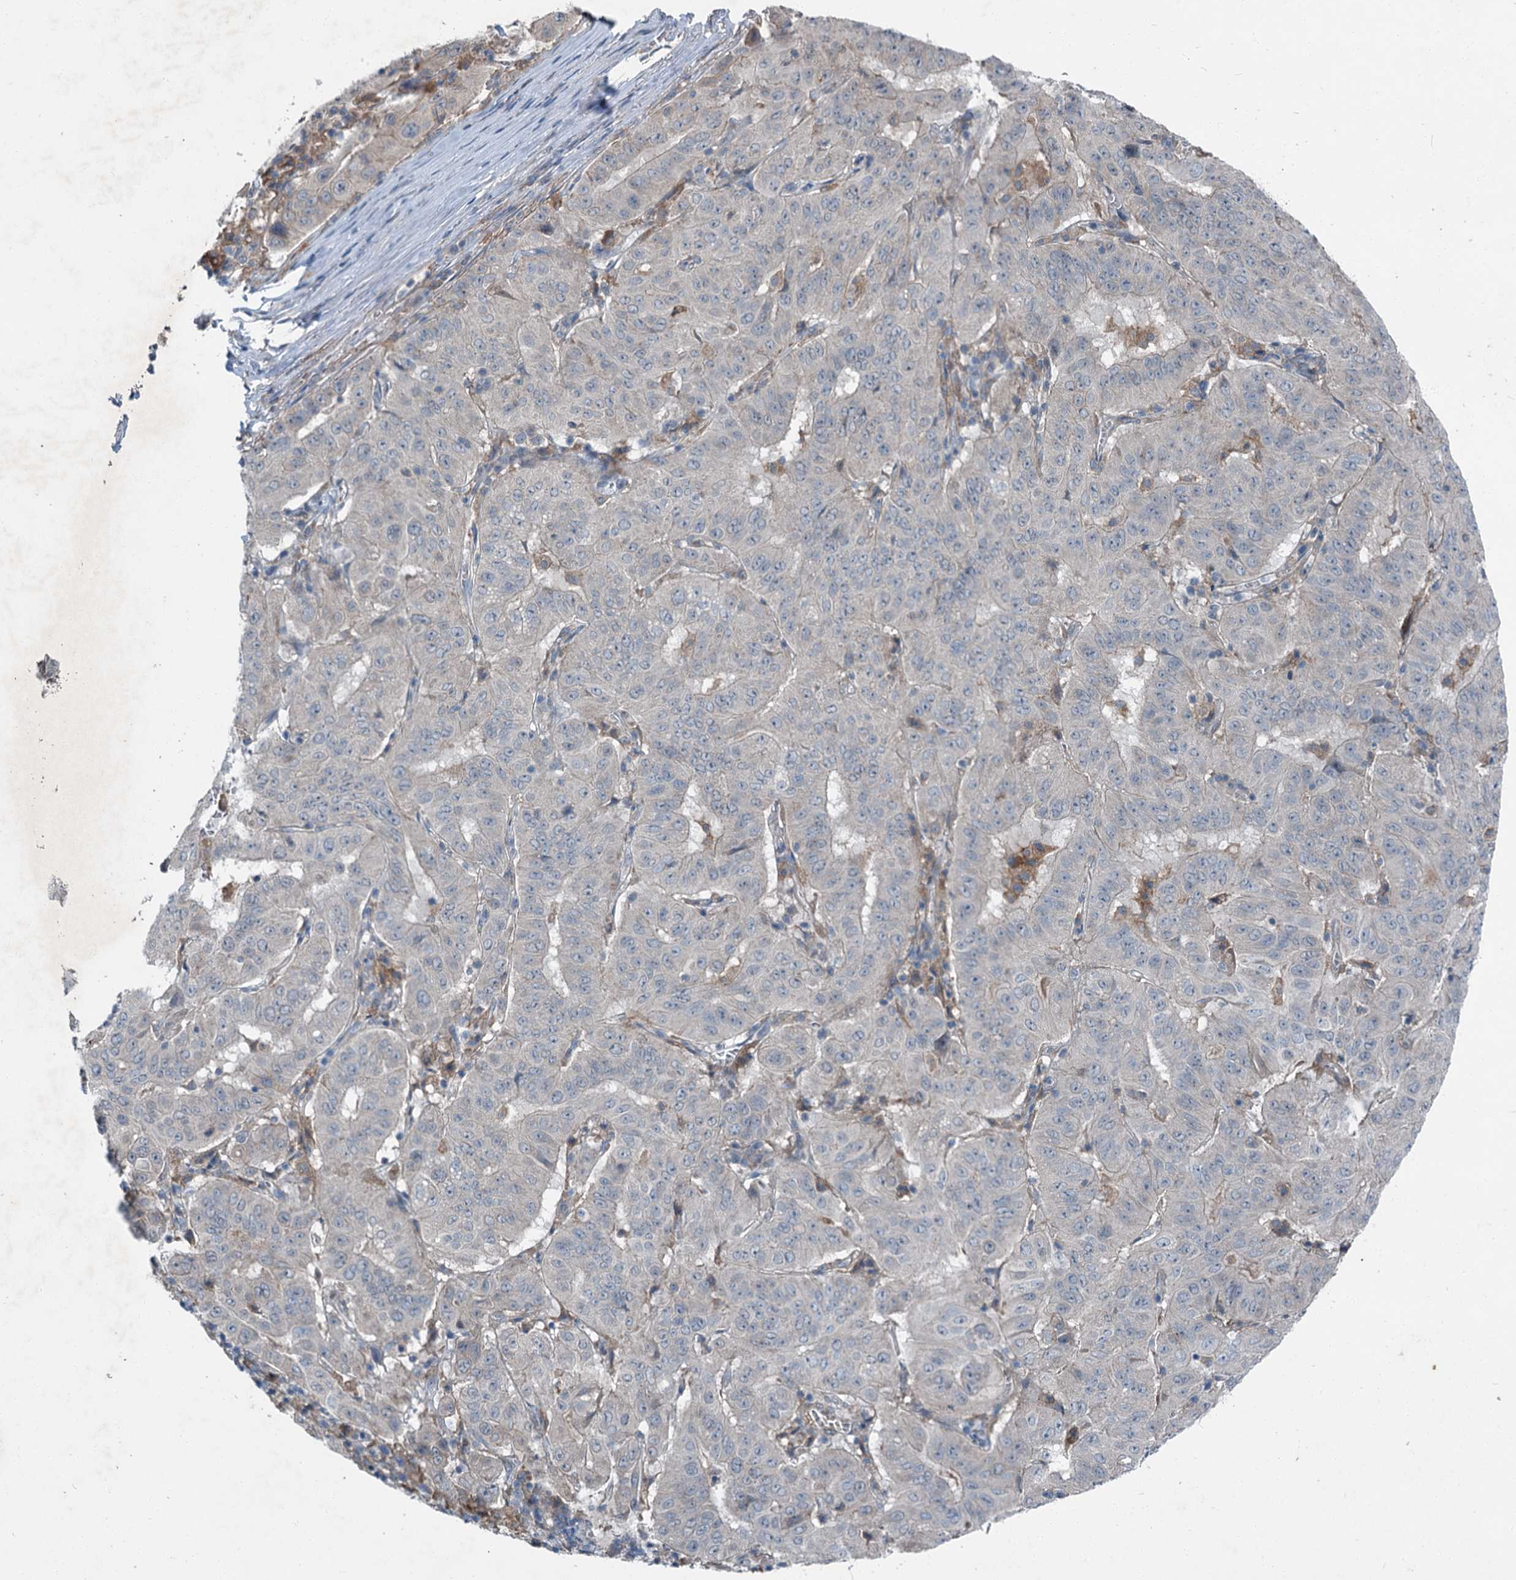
{"staining": {"intensity": "negative", "quantity": "none", "location": "none"}, "tissue": "pancreatic cancer", "cell_type": "Tumor cells", "image_type": "cancer", "snomed": [{"axis": "morphology", "description": "Adenocarcinoma, NOS"}, {"axis": "topography", "description": "Pancreas"}], "caption": "High magnification brightfield microscopy of adenocarcinoma (pancreatic) stained with DAB (3,3'-diaminobenzidine) (brown) and counterstained with hematoxylin (blue): tumor cells show no significant positivity.", "gene": "AXL", "patient": {"sex": "male", "age": 63}}